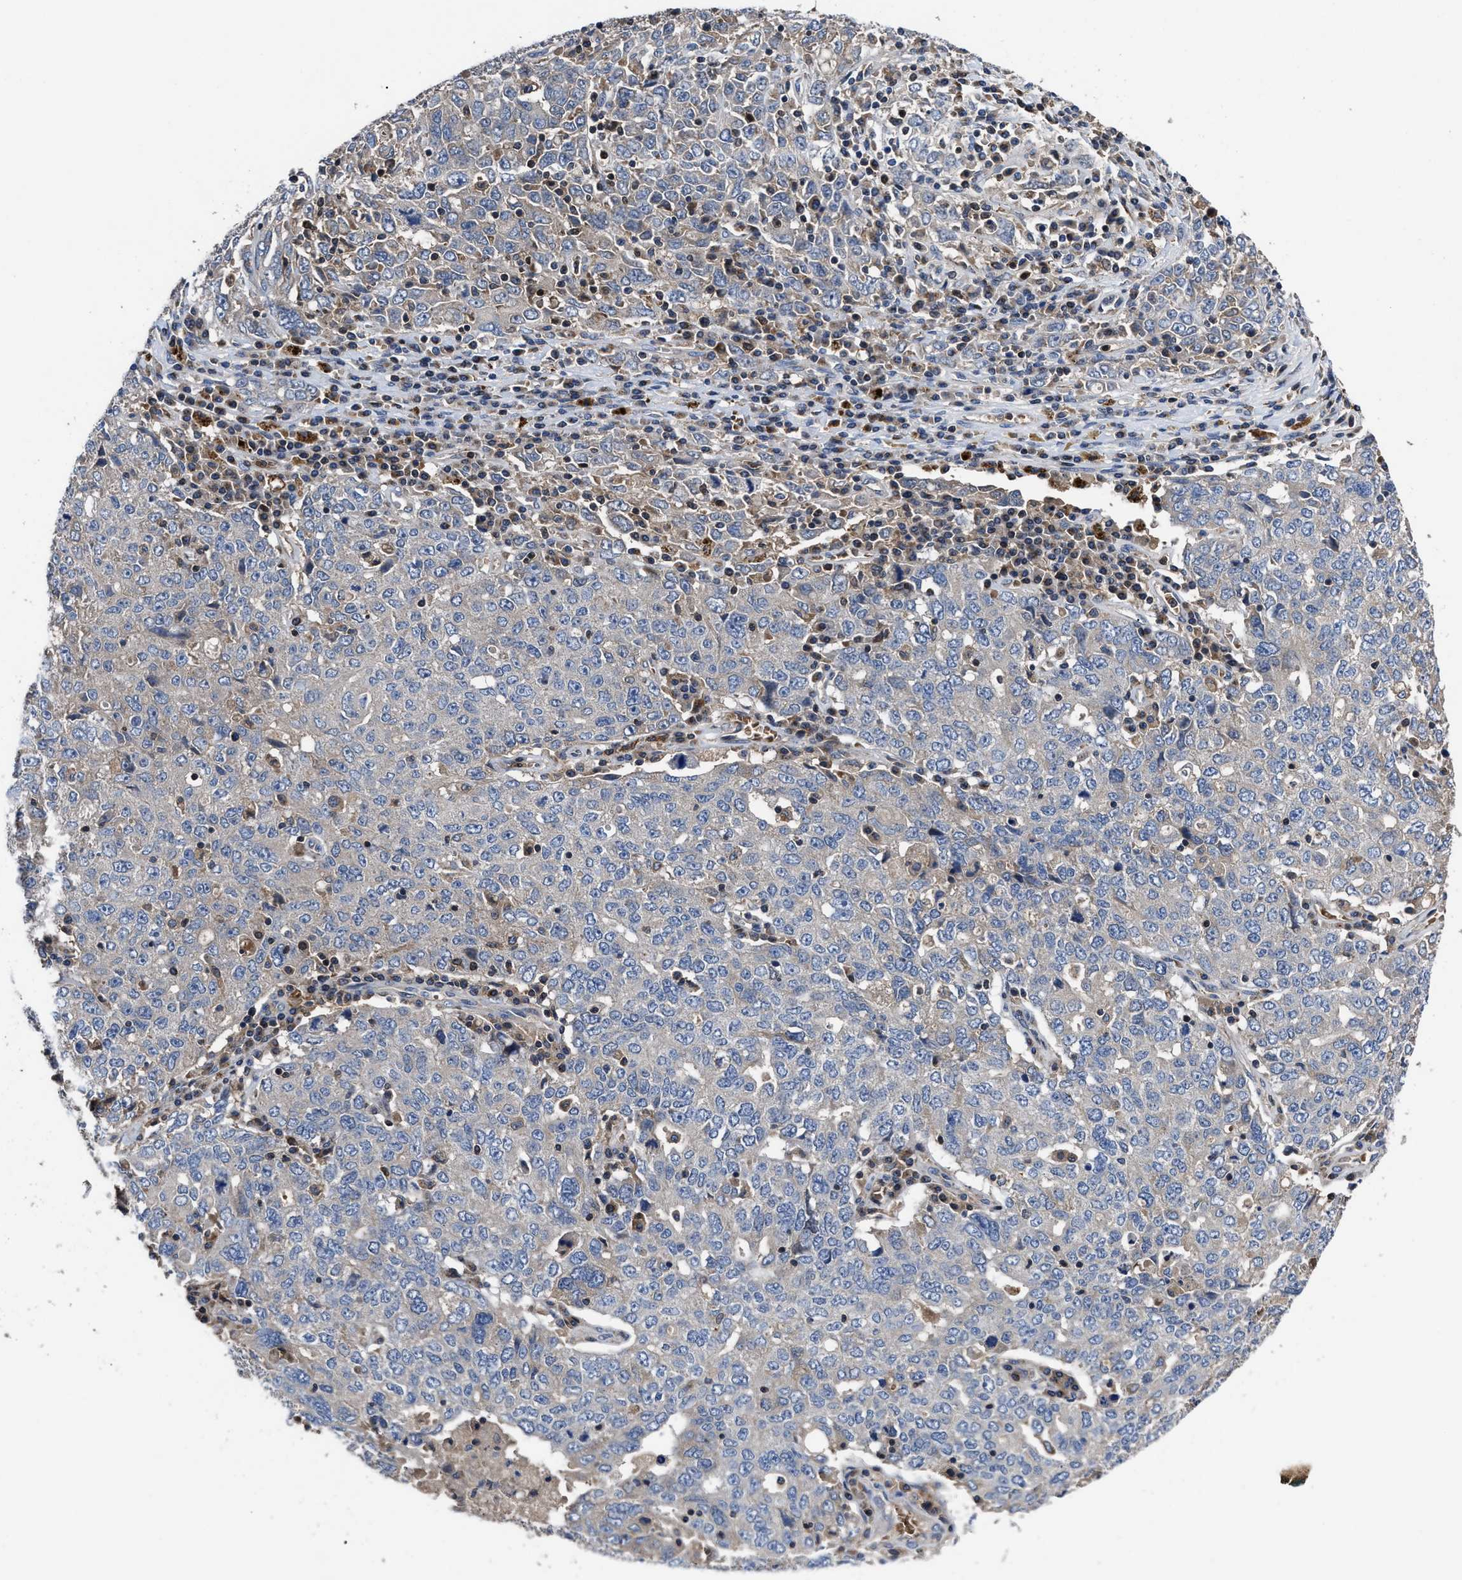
{"staining": {"intensity": "negative", "quantity": "none", "location": "none"}, "tissue": "ovarian cancer", "cell_type": "Tumor cells", "image_type": "cancer", "snomed": [{"axis": "morphology", "description": "Carcinoma, endometroid"}, {"axis": "topography", "description": "Ovary"}], "caption": "Immunohistochemistry image of ovarian cancer (endometroid carcinoma) stained for a protein (brown), which reveals no staining in tumor cells.", "gene": "YBEY", "patient": {"sex": "female", "age": 62}}